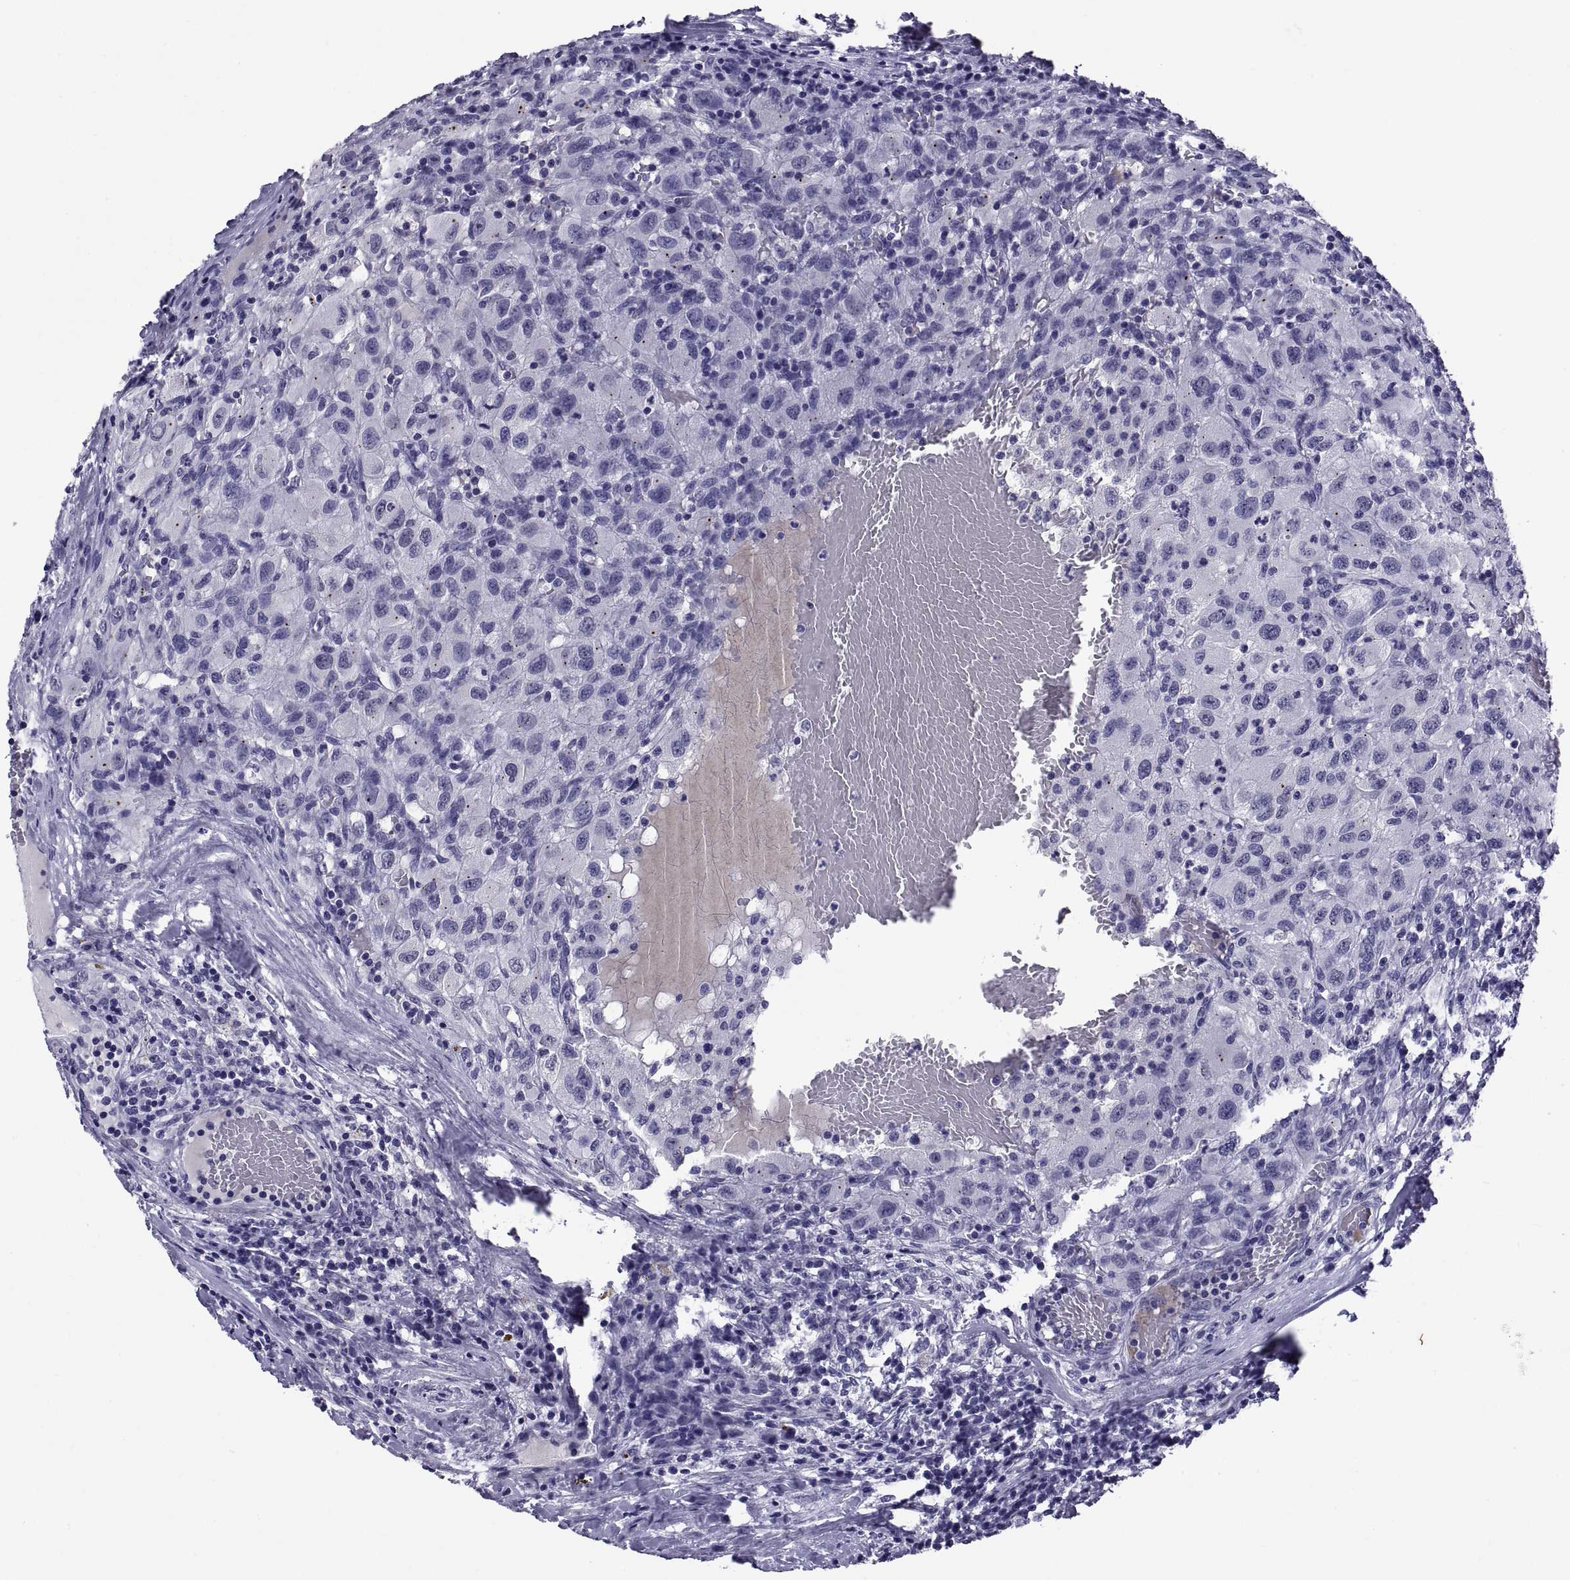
{"staining": {"intensity": "negative", "quantity": "none", "location": "none"}, "tissue": "renal cancer", "cell_type": "Tumor cells", "image_type": "cancer", "snomed": [{"axis": "morphology", "description": "Adenocarcinoma, NOS"}, {"axis": "topography", "description": "Kidney"}], "caption": "There is no significant positivity in tumor cells of renal adenocarcinoma. (DAB (3,3'-diaminobenzidine) immunohistochemistry (IHC), high magnification).", "gene": "TGFBR3L", "patient": {"sex": "female", "age": 67}}